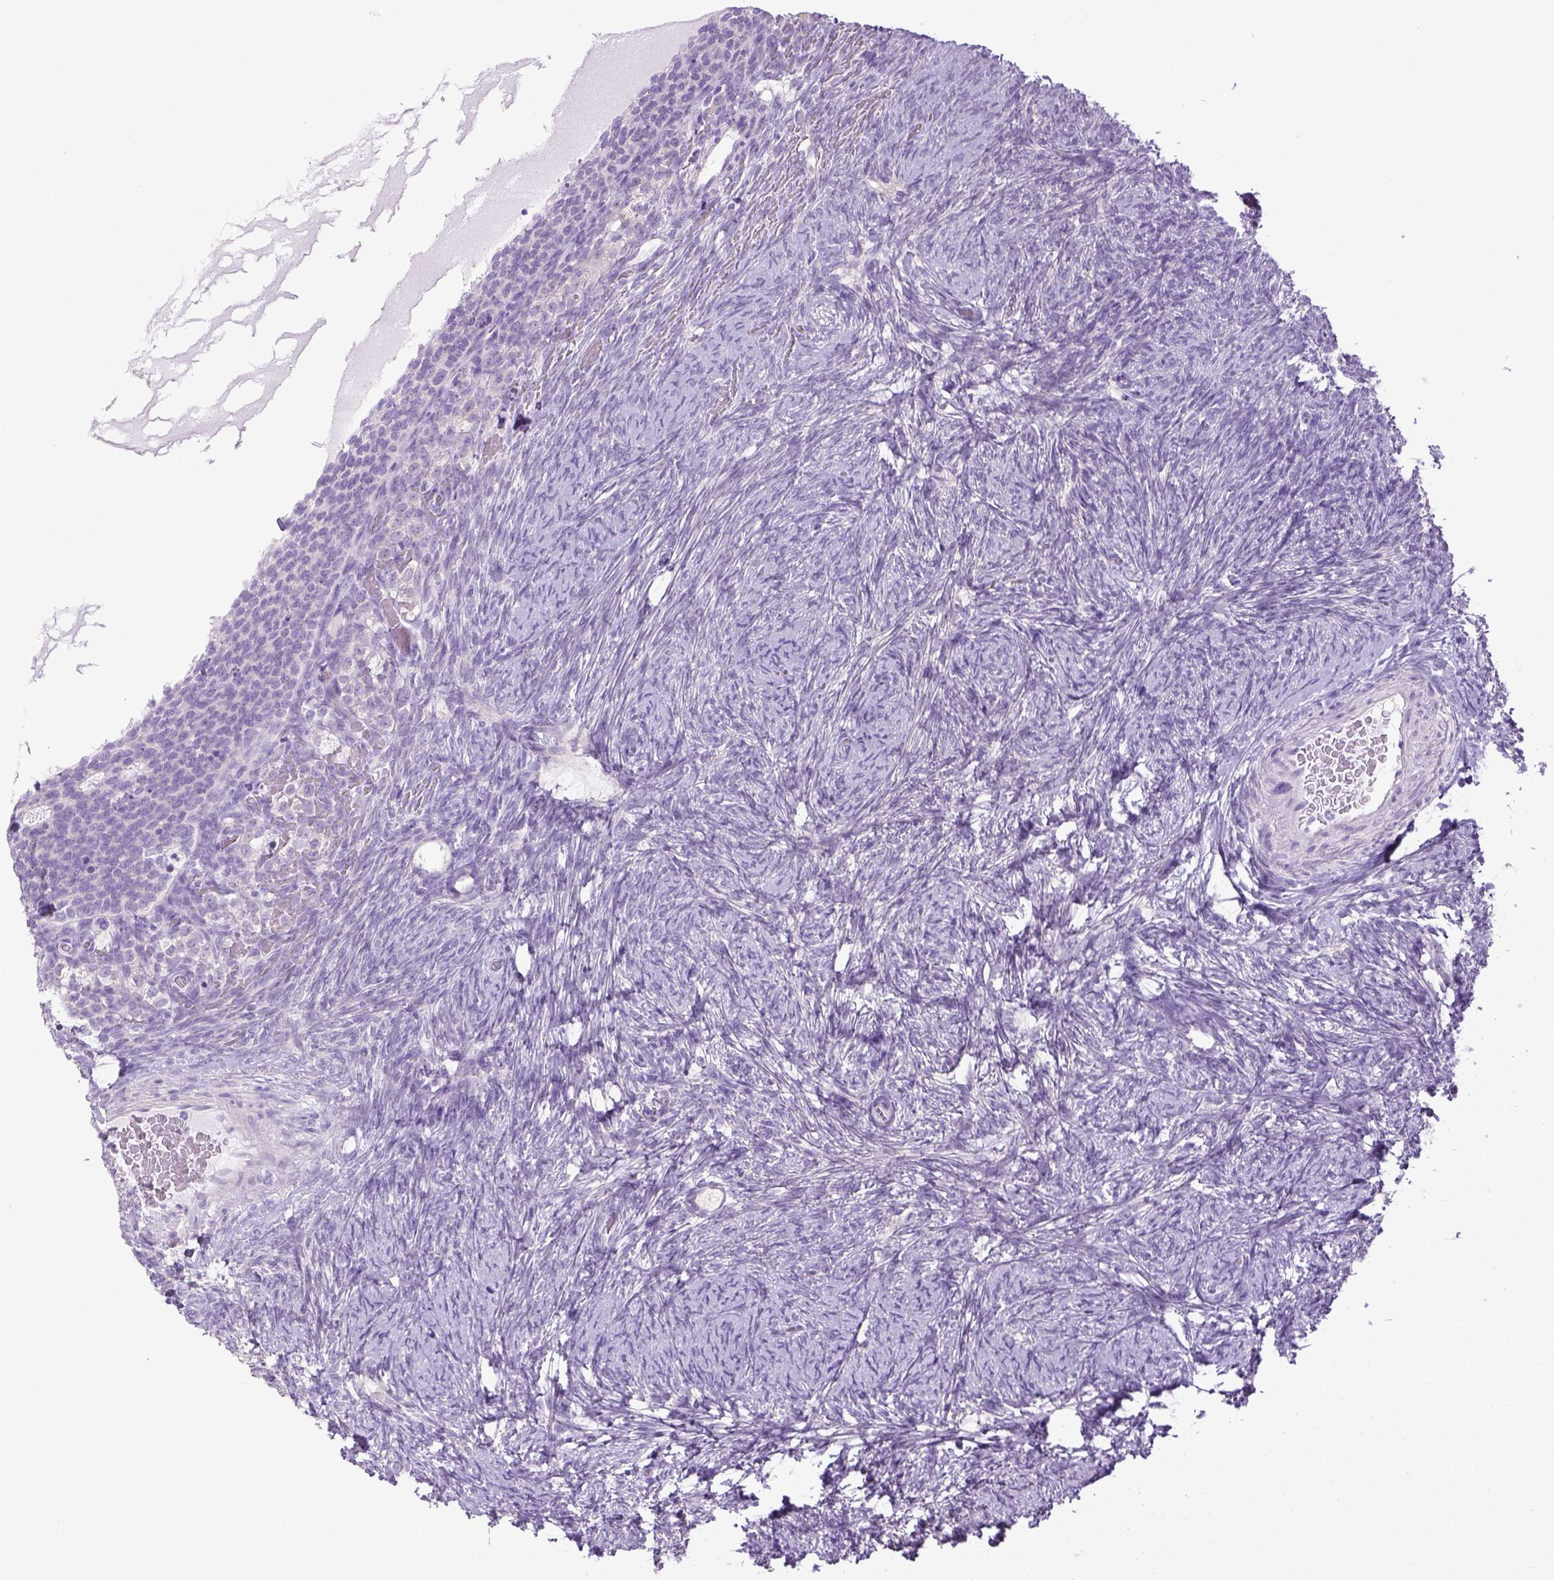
{"staining": {"intensity": "negative", "quantity": "none", "location": "none"}, "tissue": "ovary", "cell_type": "Follicle cells", "image_type": "normal", "snomed": [{"axis": "morphology", "description": "Normal tissue, NOS"}, {"axis": "topography", "description": "Ovary"}], "caption": "The image shows no significant expression in follicle cells of ovary. (Brightfield microscopy of DAB IHC at high magnification).", "gene": "LGSN", "patient": {"sex": "female", "age": 34}}